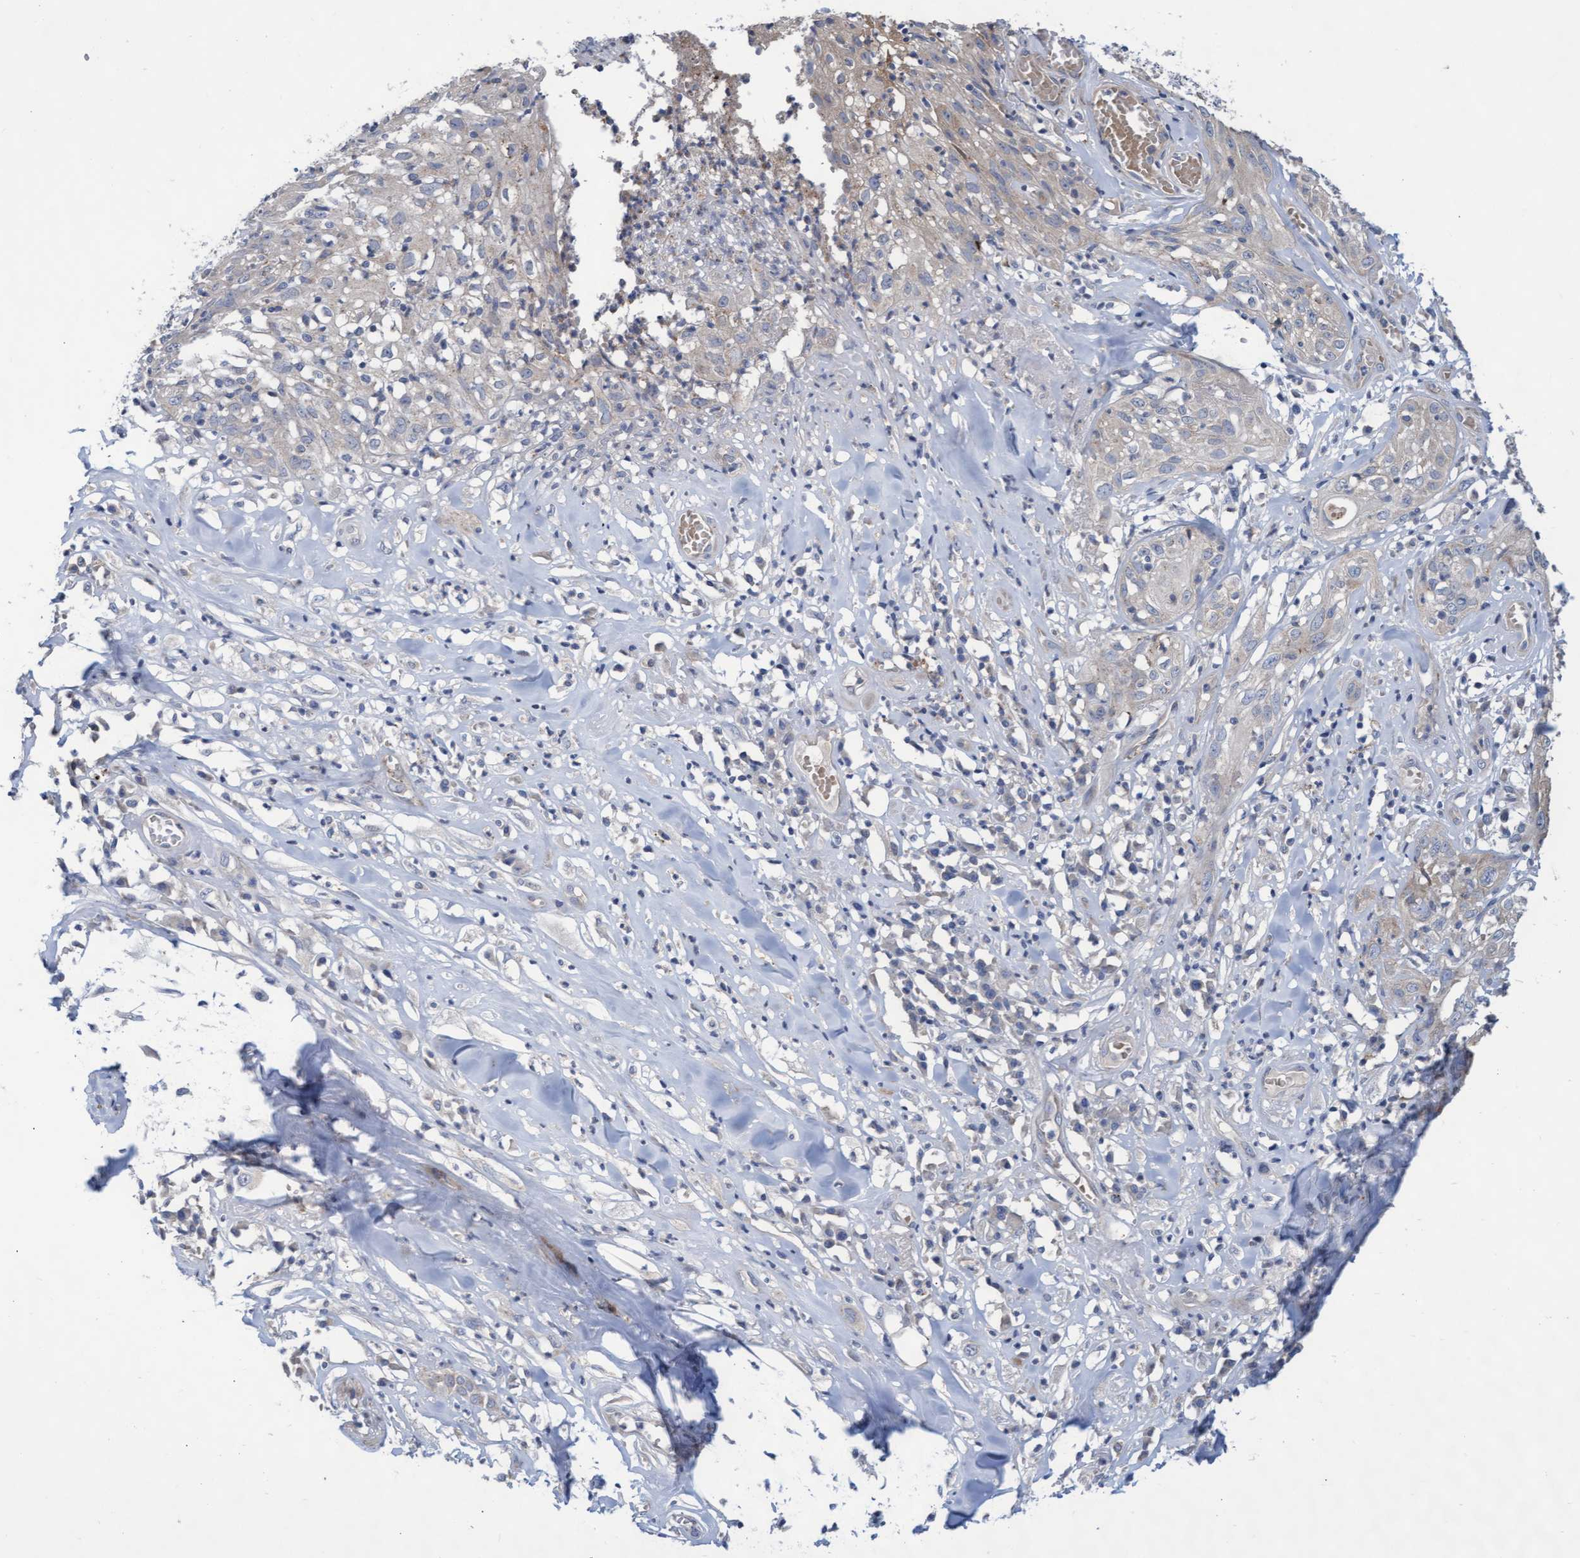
{"staining": {"intensity": "weak", "quantity": "<25%", "location": "cytoplasmic/membranous"}, "tissue": "skin cancer", "cell_type": "Tumor cells", "image_type": "cancer", "snomed": [{"axis": "morphology", "description": "Squamous cell carcinoma, NOS"}, {"axis": "topography", "description": "Skin"}], "caption": "Micrograph shows no protein staining in tumor cells of skin cancer (squamous cell carcinoma) tissue.", "gene": "ABCF2", "patient": {"sex": "male", "age": 65}}